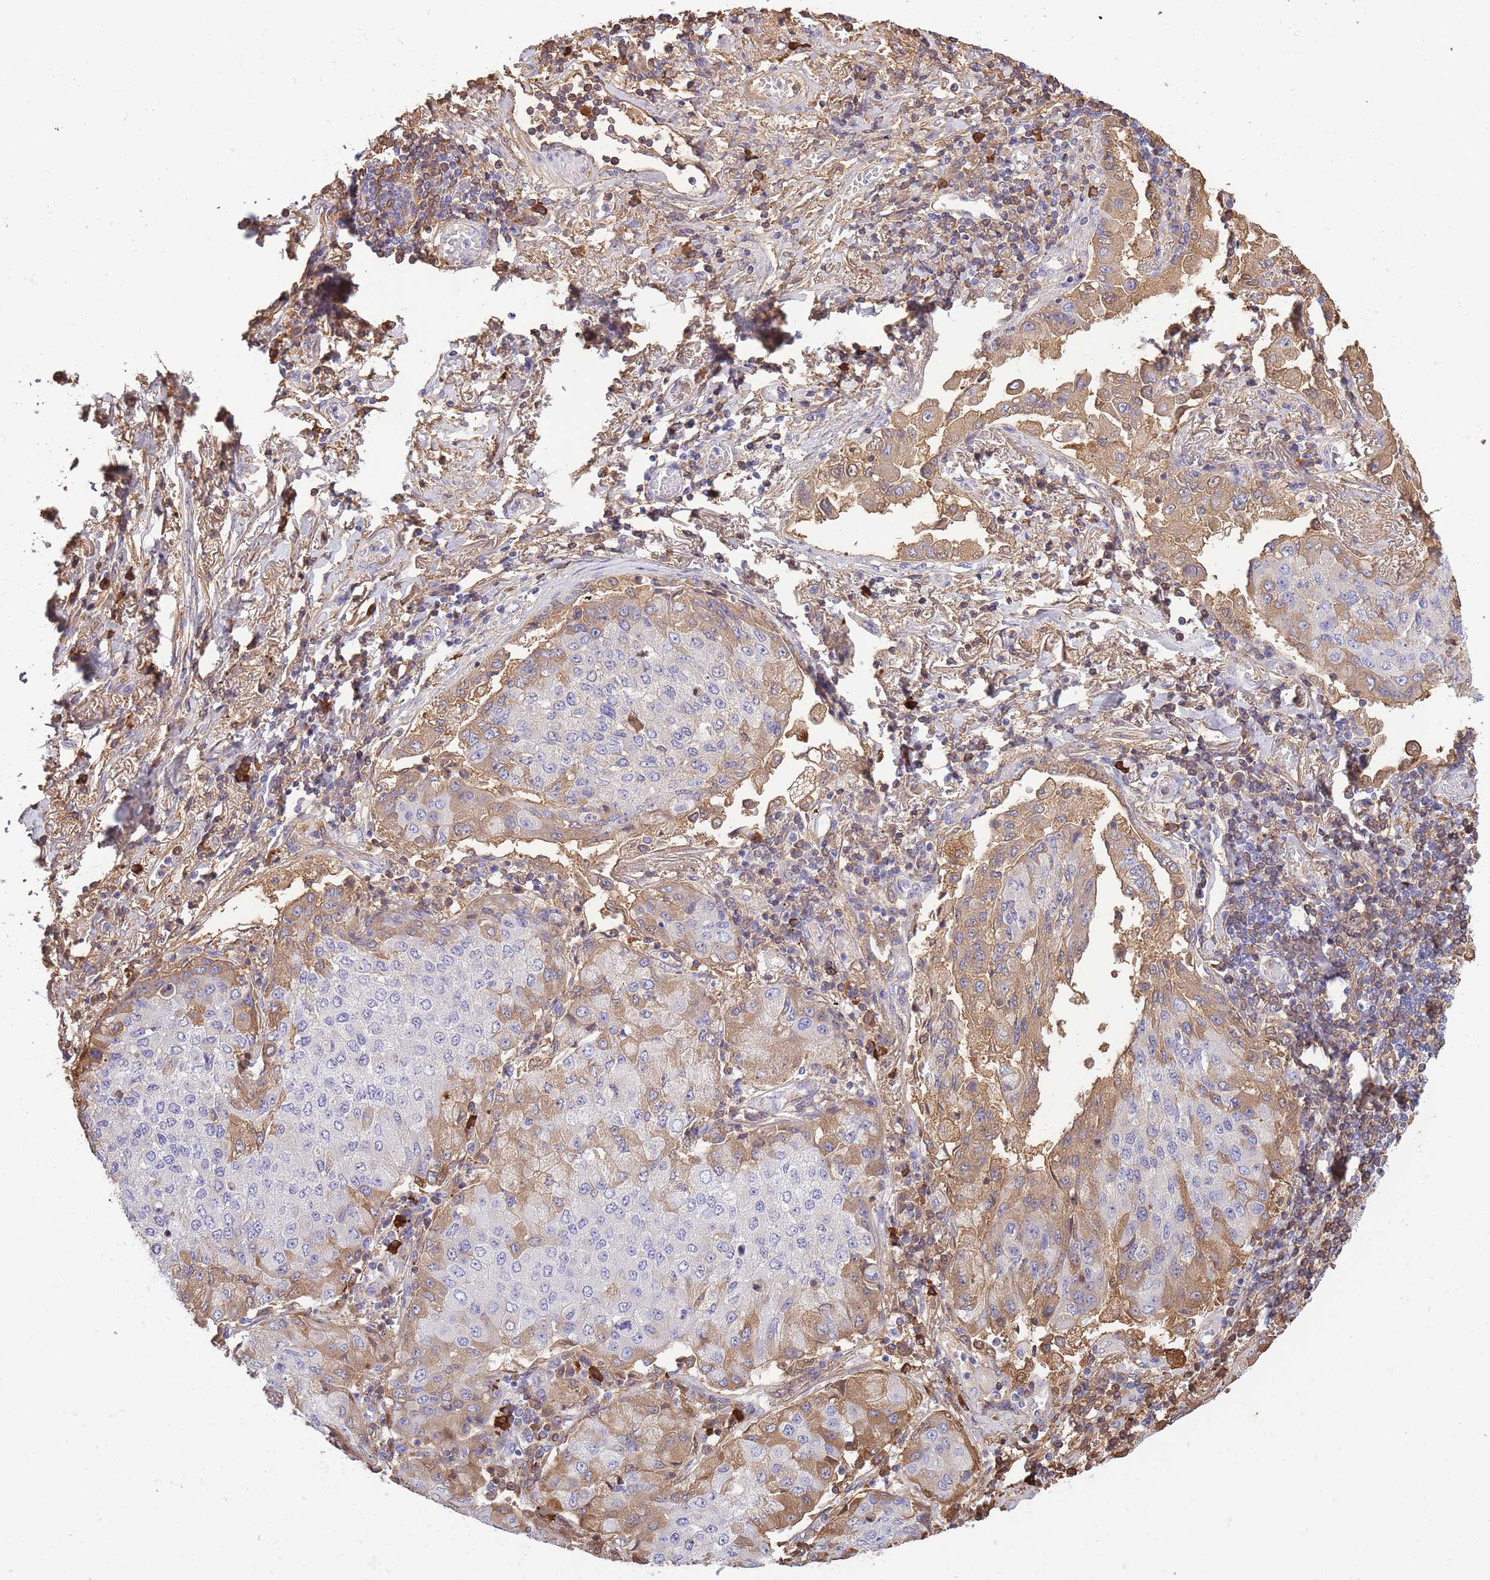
{"staining": {"intensity": "moderate", "quantity": "25%-75%", "location": "cytoplasmic/membranous"}, "tissue": "lung cancer", "cell_type": "Tumor cells", "image_type": "cancer", "snomed": [{"axis": "morphology", "description": "Squamous cell carcinoma, NOS"}, {"axis": "topography", "description": "Lung"}], "caption": "The micrograph demonstrates immunohistochemical staining of lung squamous cell carcinoma. There is moderate cytoplasmic/membranous expression is present in about 25%-75% of tumor cells.", "gene": "IGKV1D-42", "patient": {"sex": "male", "age": 74}}